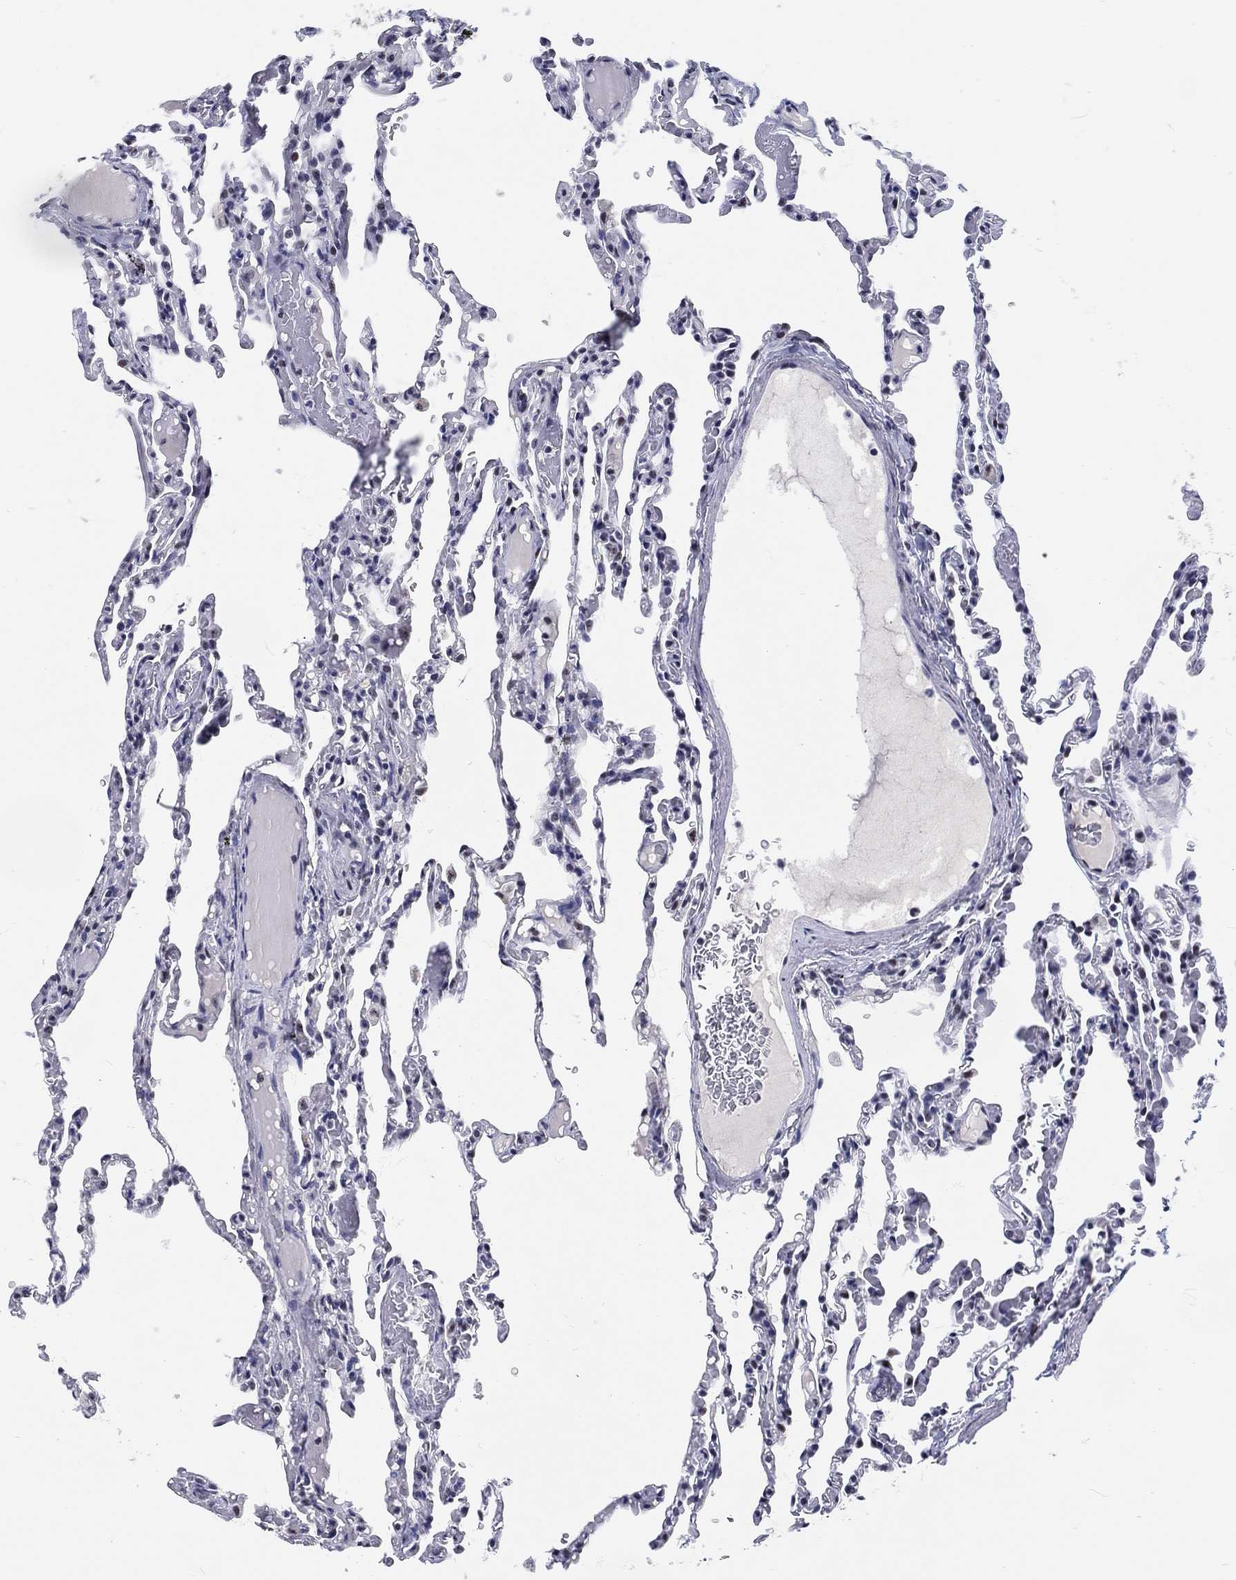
{"staining": {"intensity": "weak", "quantity": "<25%", "location": "nuclear"}, "tissue": "lung", "cell_type": "Alveolar cells", "image_type": "normal", "snomed": [{"axis": "morphology", "description": "Normal tissue, NOS"}, {"axis": "topography", "description": "Lung"}], "caption": "Benign lung was stained to show a protein in brown. There is no significant expression in alveolar cells.", "gene": "MAPK8IP1", "patient": {"sex": "female", "age": 43}}